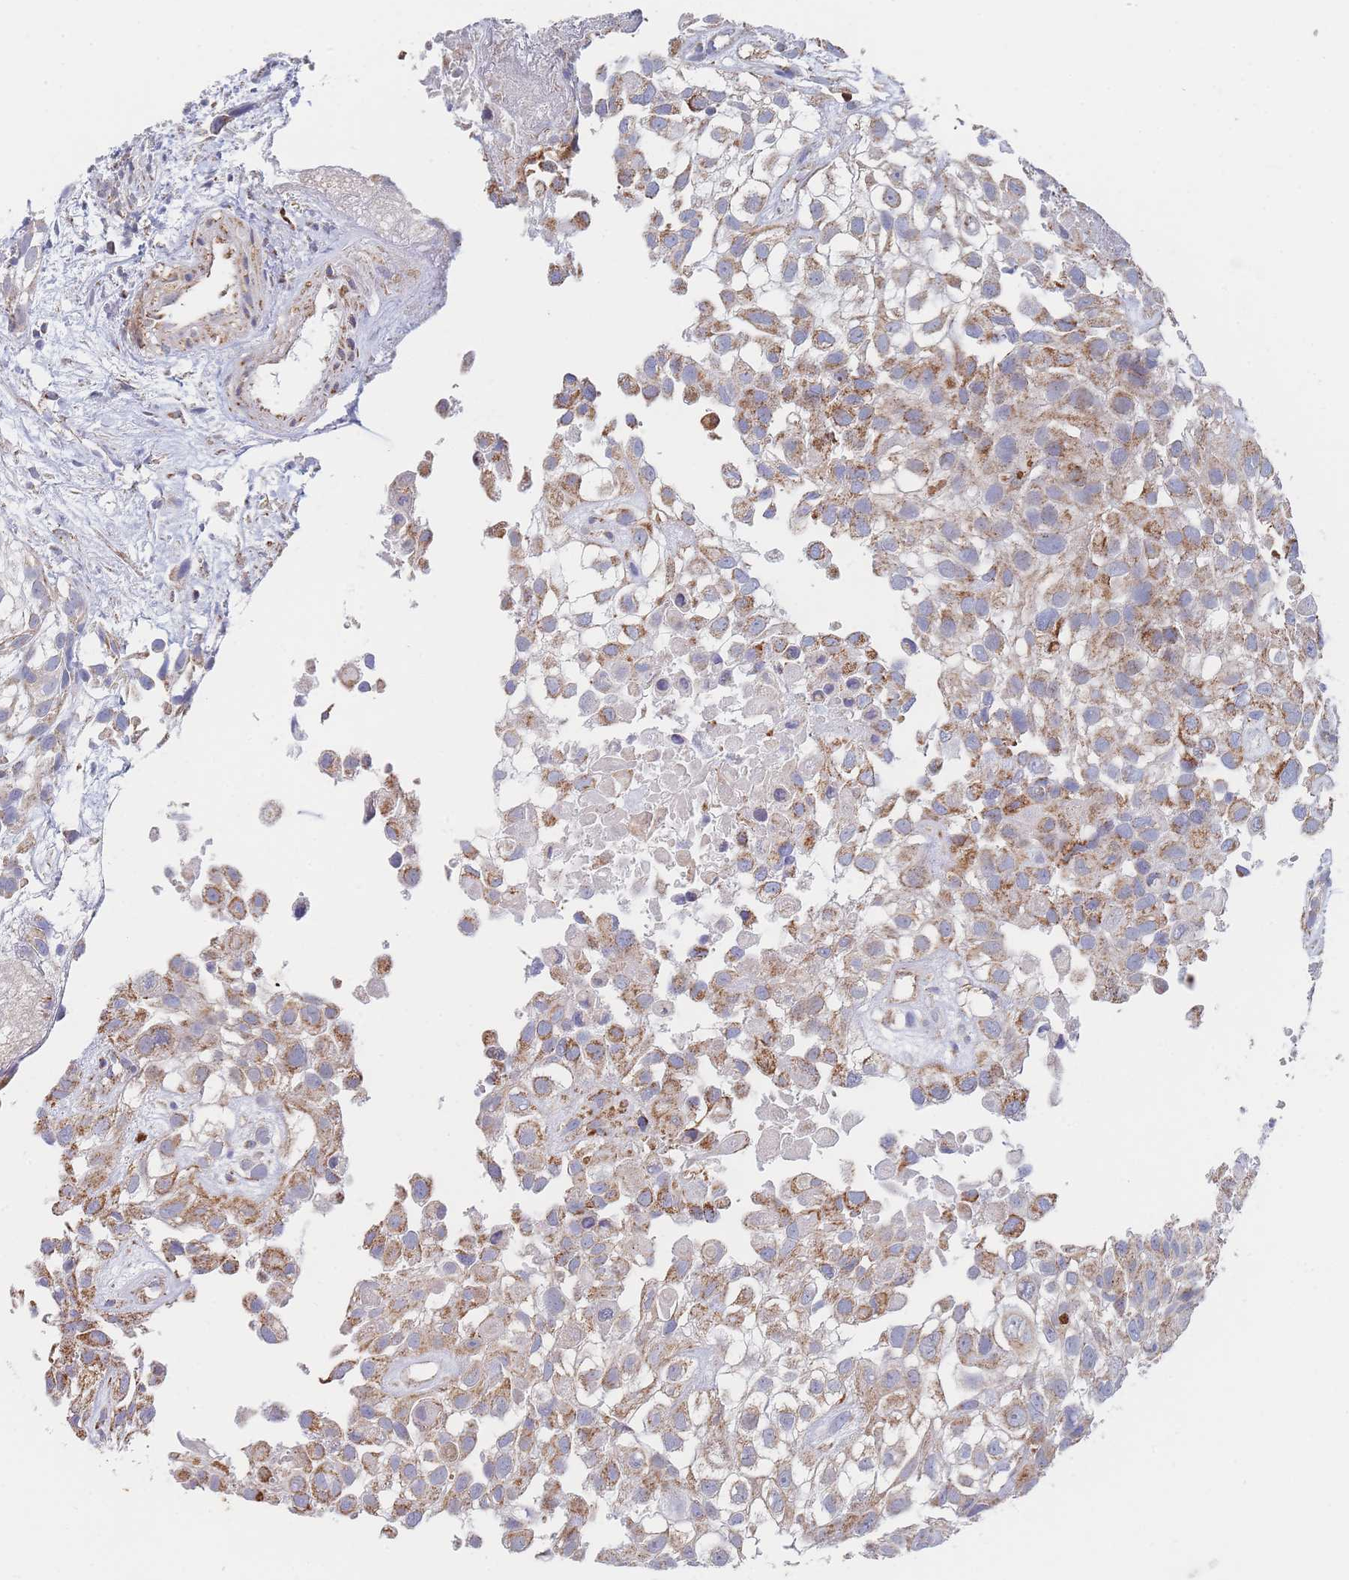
{"staining": {"intensity": "moderate", "quantity": "25%-75%", "location": "cytoplasmic/membranous"}, "tissue": "urothelial cancer", "cell_type": "Tumor cells", "image_type": "cancer", "snomed": [{"axis": "morphology", "description": "Urothelial carcinoma, High grade"}, {"axis": "topography", "description": "Urinary bladder"}], "caption": "Immunohistochemistry (IHC) histopathology image of neoplastic tissue: human urothelial cancer stained using IHC reveals medium levels of moderate protein expression localized specifically in the cytoplasmic/membranous of tumor cells, appearing as a cytoplasmic/membranous brown color.", "gene": "IKZF4", "patient": {"sex": "male", "age": 56}}